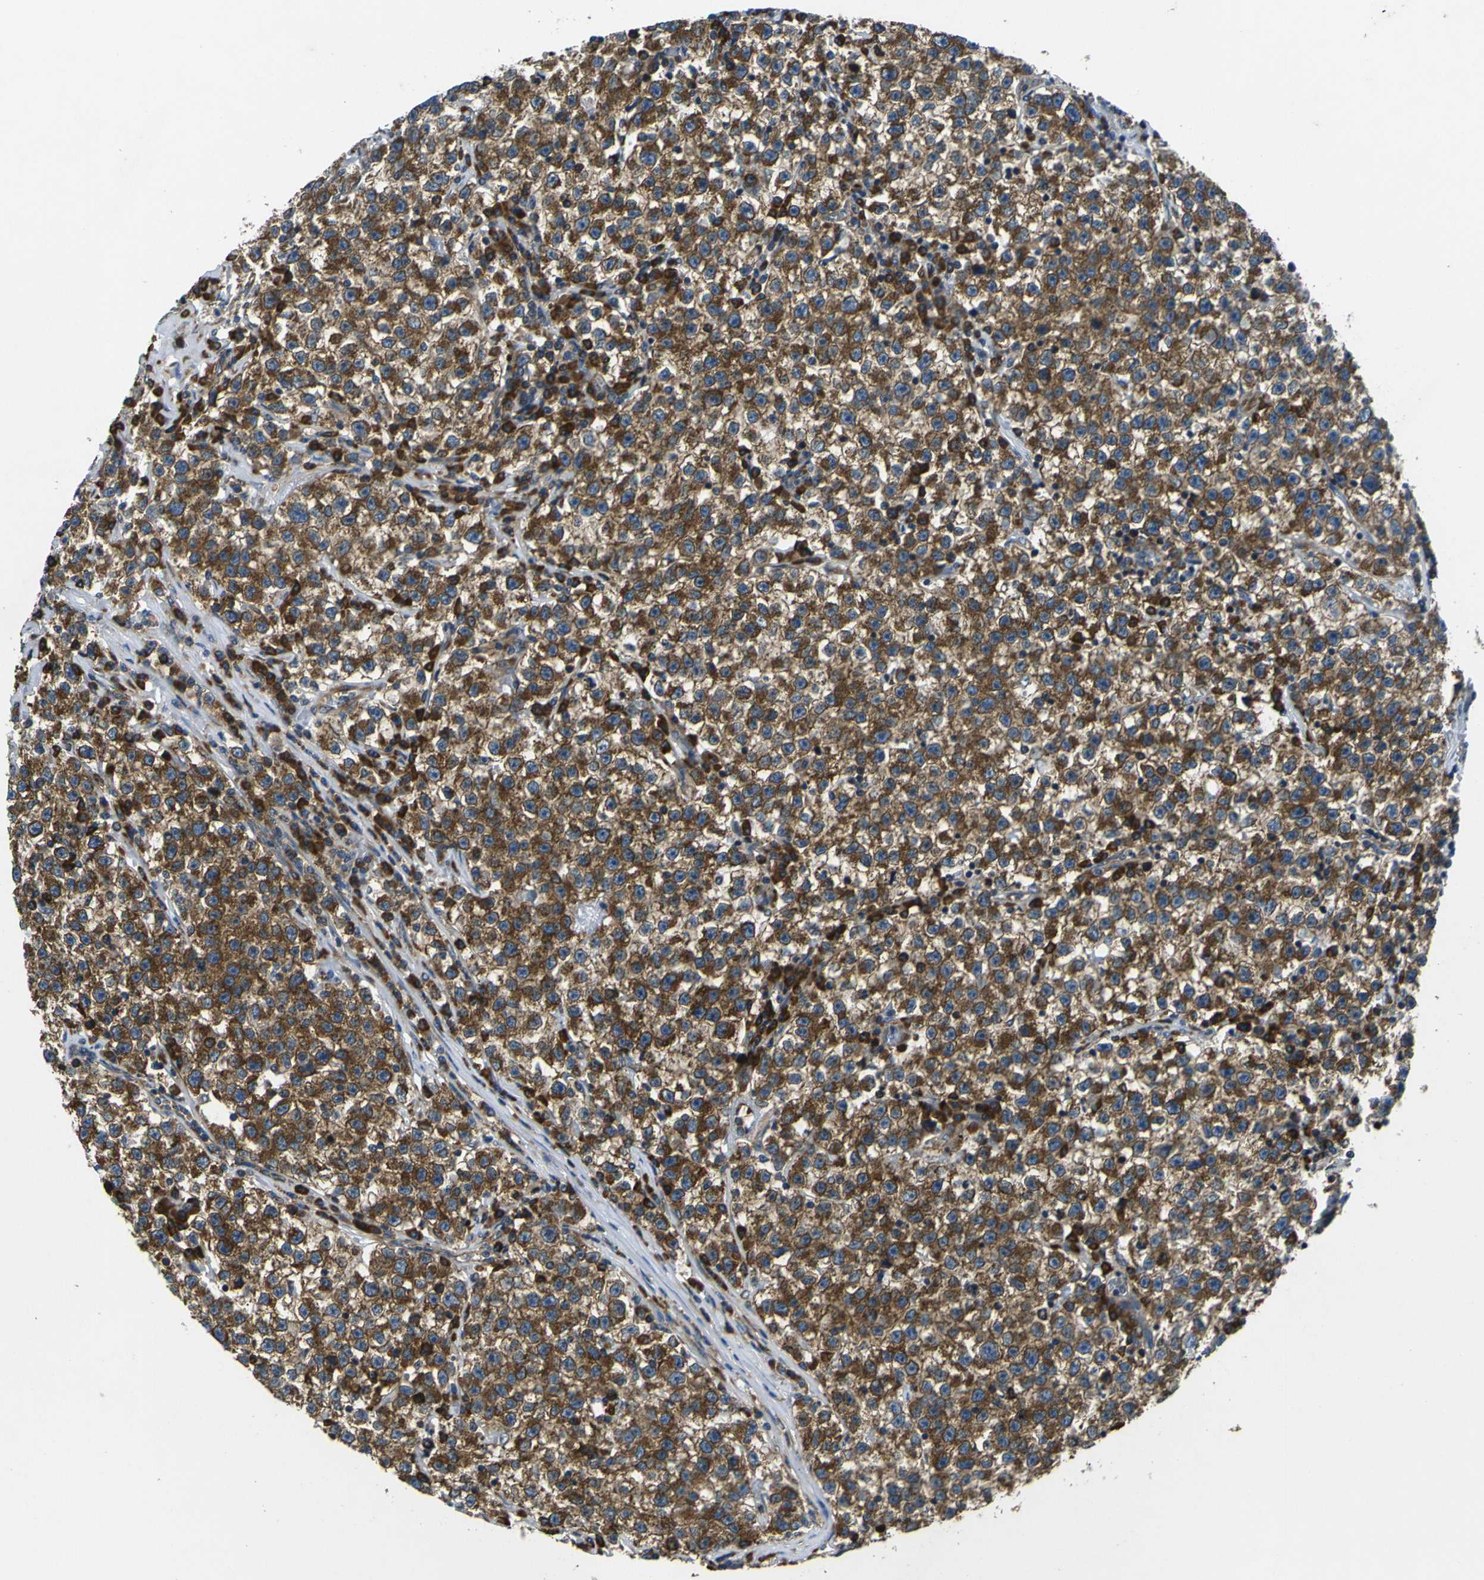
{"staining": {"intensity": "strong", "quantity": ">75%", "location": "cytoplasmic/membranous"}, "tissue": "testis cancer", "cell_type": "Tumor cells", "image_type": "cancer", "snomed": [{"axis": "morphology", "description": "Seminoma, NOS"}, {"axis": "topography", "description": "Testis"}], "caption": "The immunohistochemical stain shows strong cytoplasmic/membranous expression in tumor cells of testis cancer tissue.", "gene": "RPSA", "patient": {"sex": "male", "age": 22}}